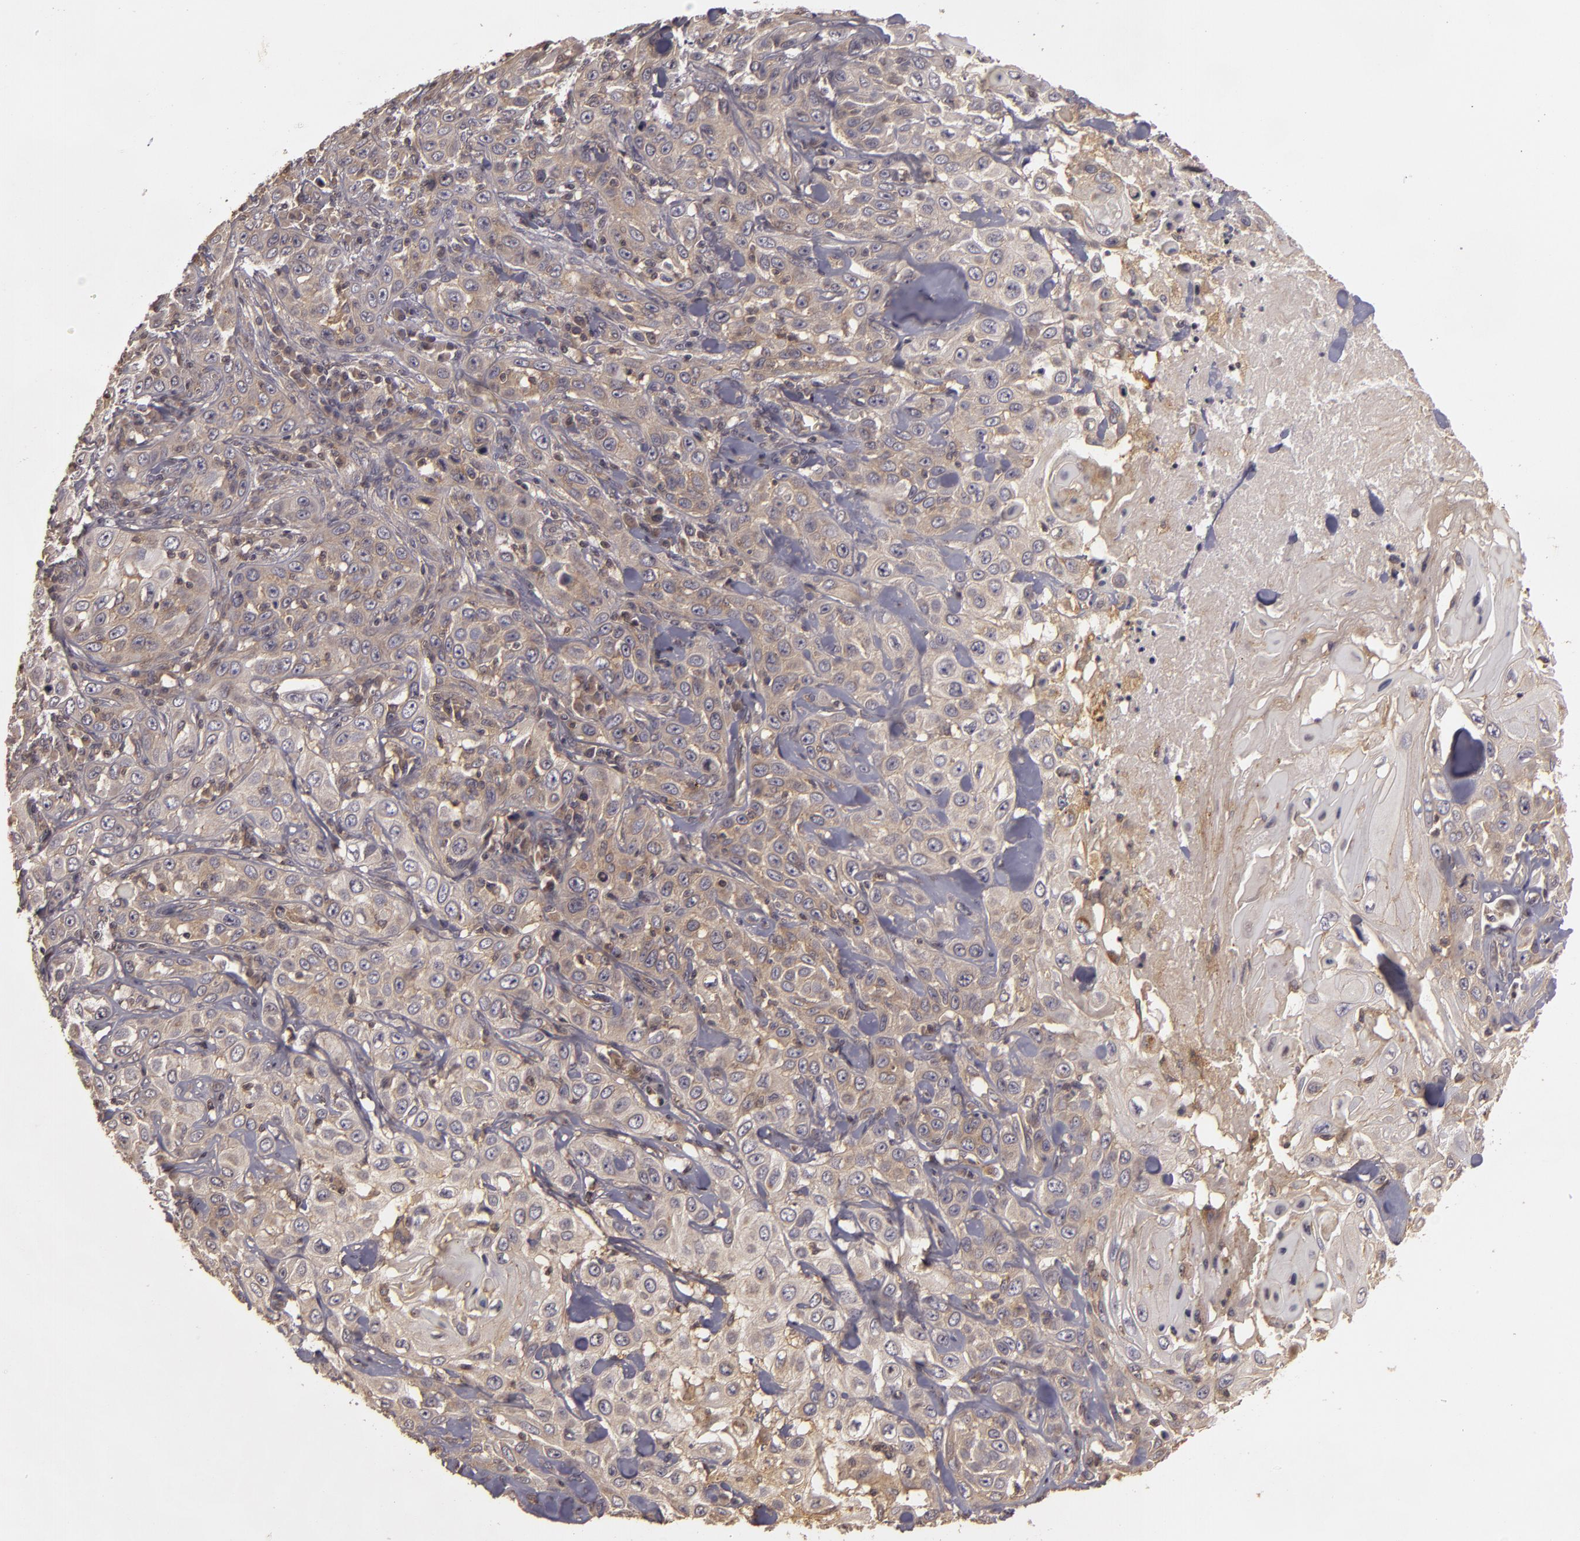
{"staining": {"intensity": "moderate", "quantity": ">75%", "location": "cytoplasmic/membranous"}, "tissue": "skin cancer", "cell_type": "Tumor cells", "image_type": "cancer", "snomed": [{"axis": "morphology", "description": "Squamous cell carcinoma, NOS"}, {"axis": "topography", "description": "Skin"}], "caption": "Tumor cells reveal moderate cytoplasmic/membranous positivity in about >75% of cells in squamous cell carcinoma (skin). (DAB (3,3'-diaminobenzidine) IHC, brown staining for protein, blue staining for nuclei).", "gene": "HRAS", "patient": {"sex": "male", "age": 84}}